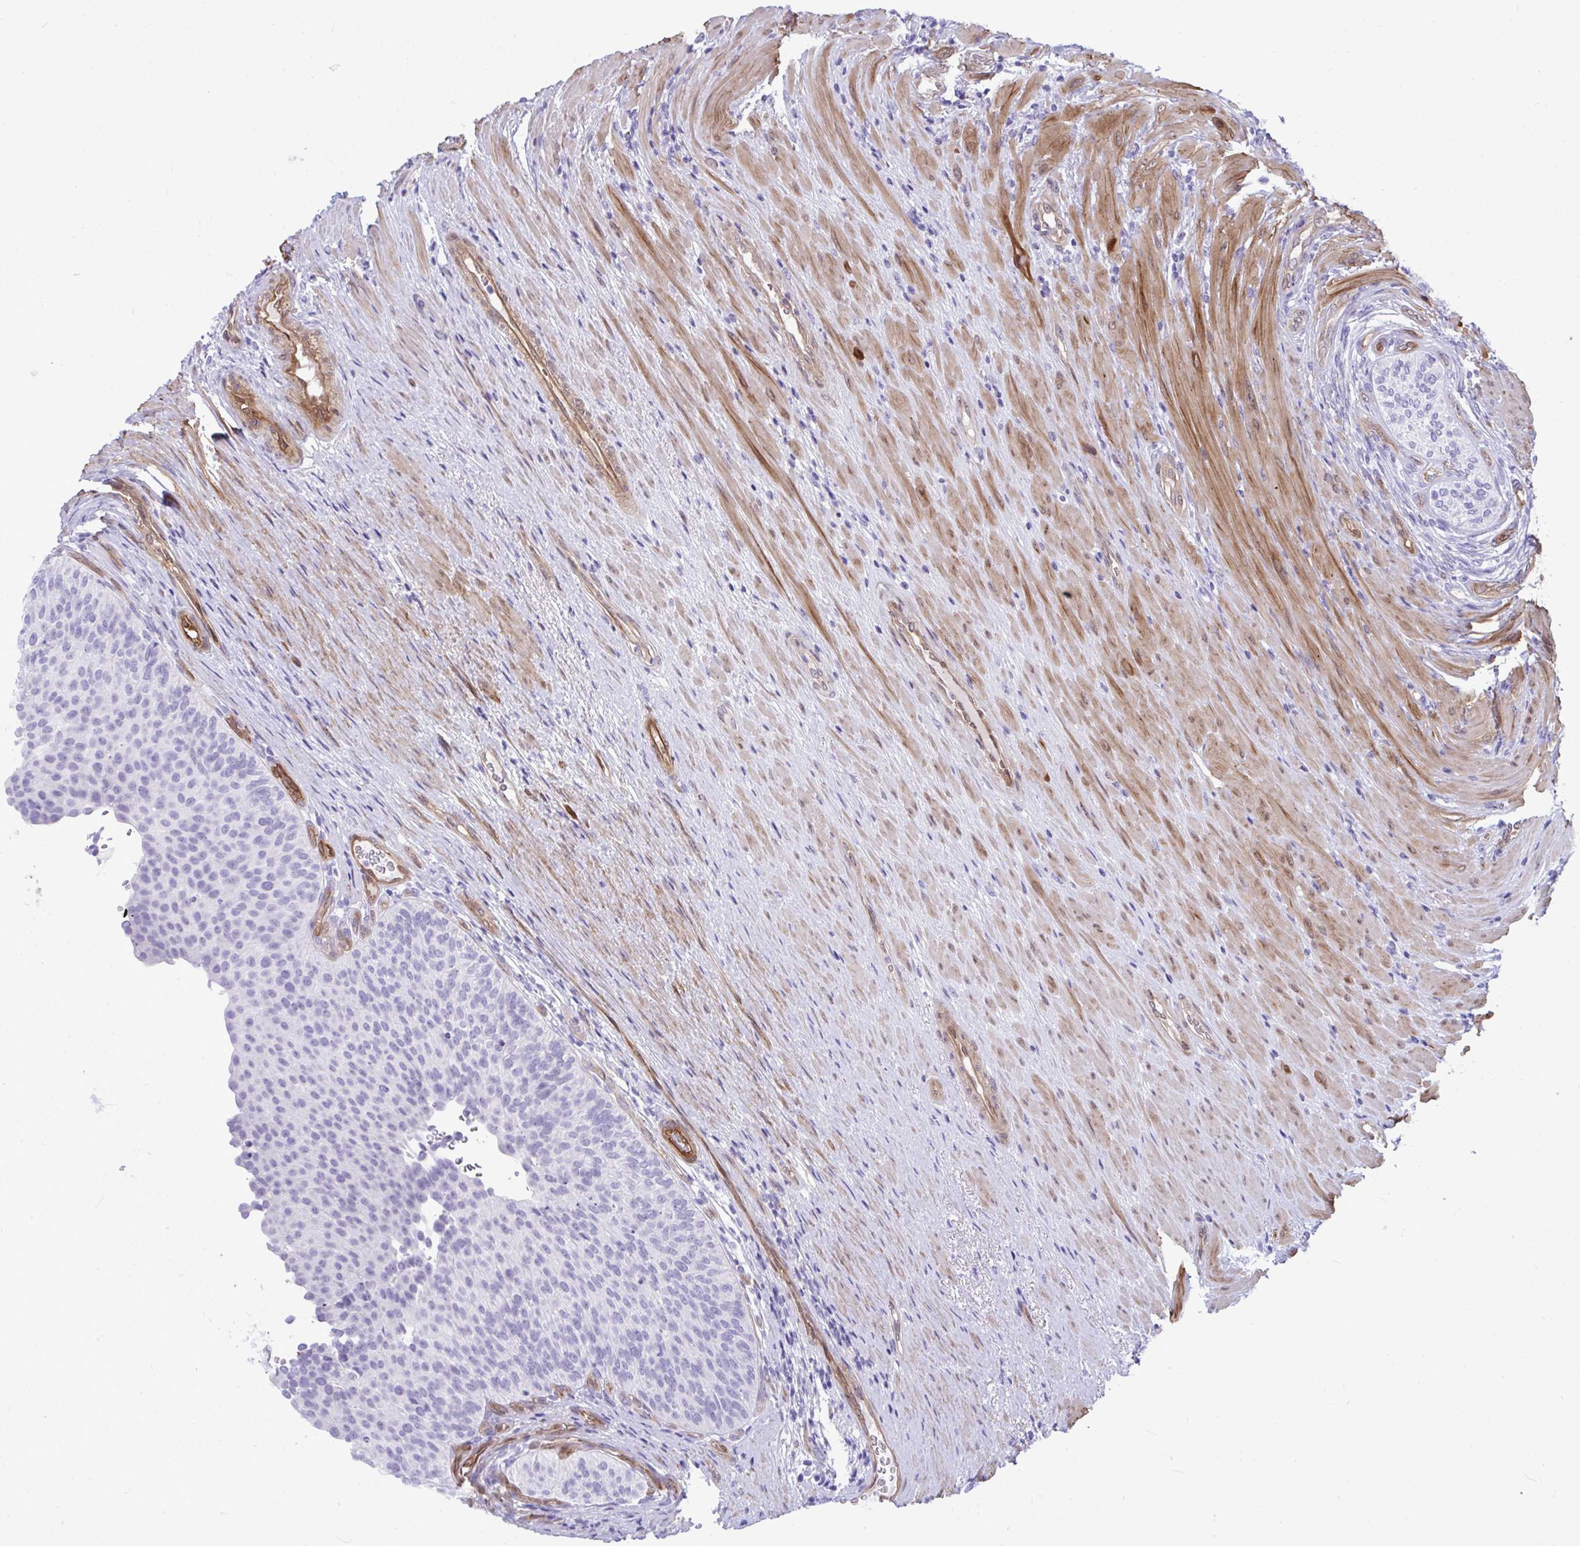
{"staining": {"intensity": "negative", "quantity": "none", "location": "none"}, "tissue": "urinary bladder", "cell_type": "Urothelial cells", "image_type": "normal", "snomed": [{"axis": "morphology", "description": "Normal tissue, NOS"}, {"axis": "topography", "description": "Urinary bladder"}, {"axis": "topography", "description": "Prostate"}], "caption": "Urothelial cells are negative for brown protein staining in unremarkable urinary bladder.", "gene": "LIMS2", "patient": {"sex": "male", "age": 77}}